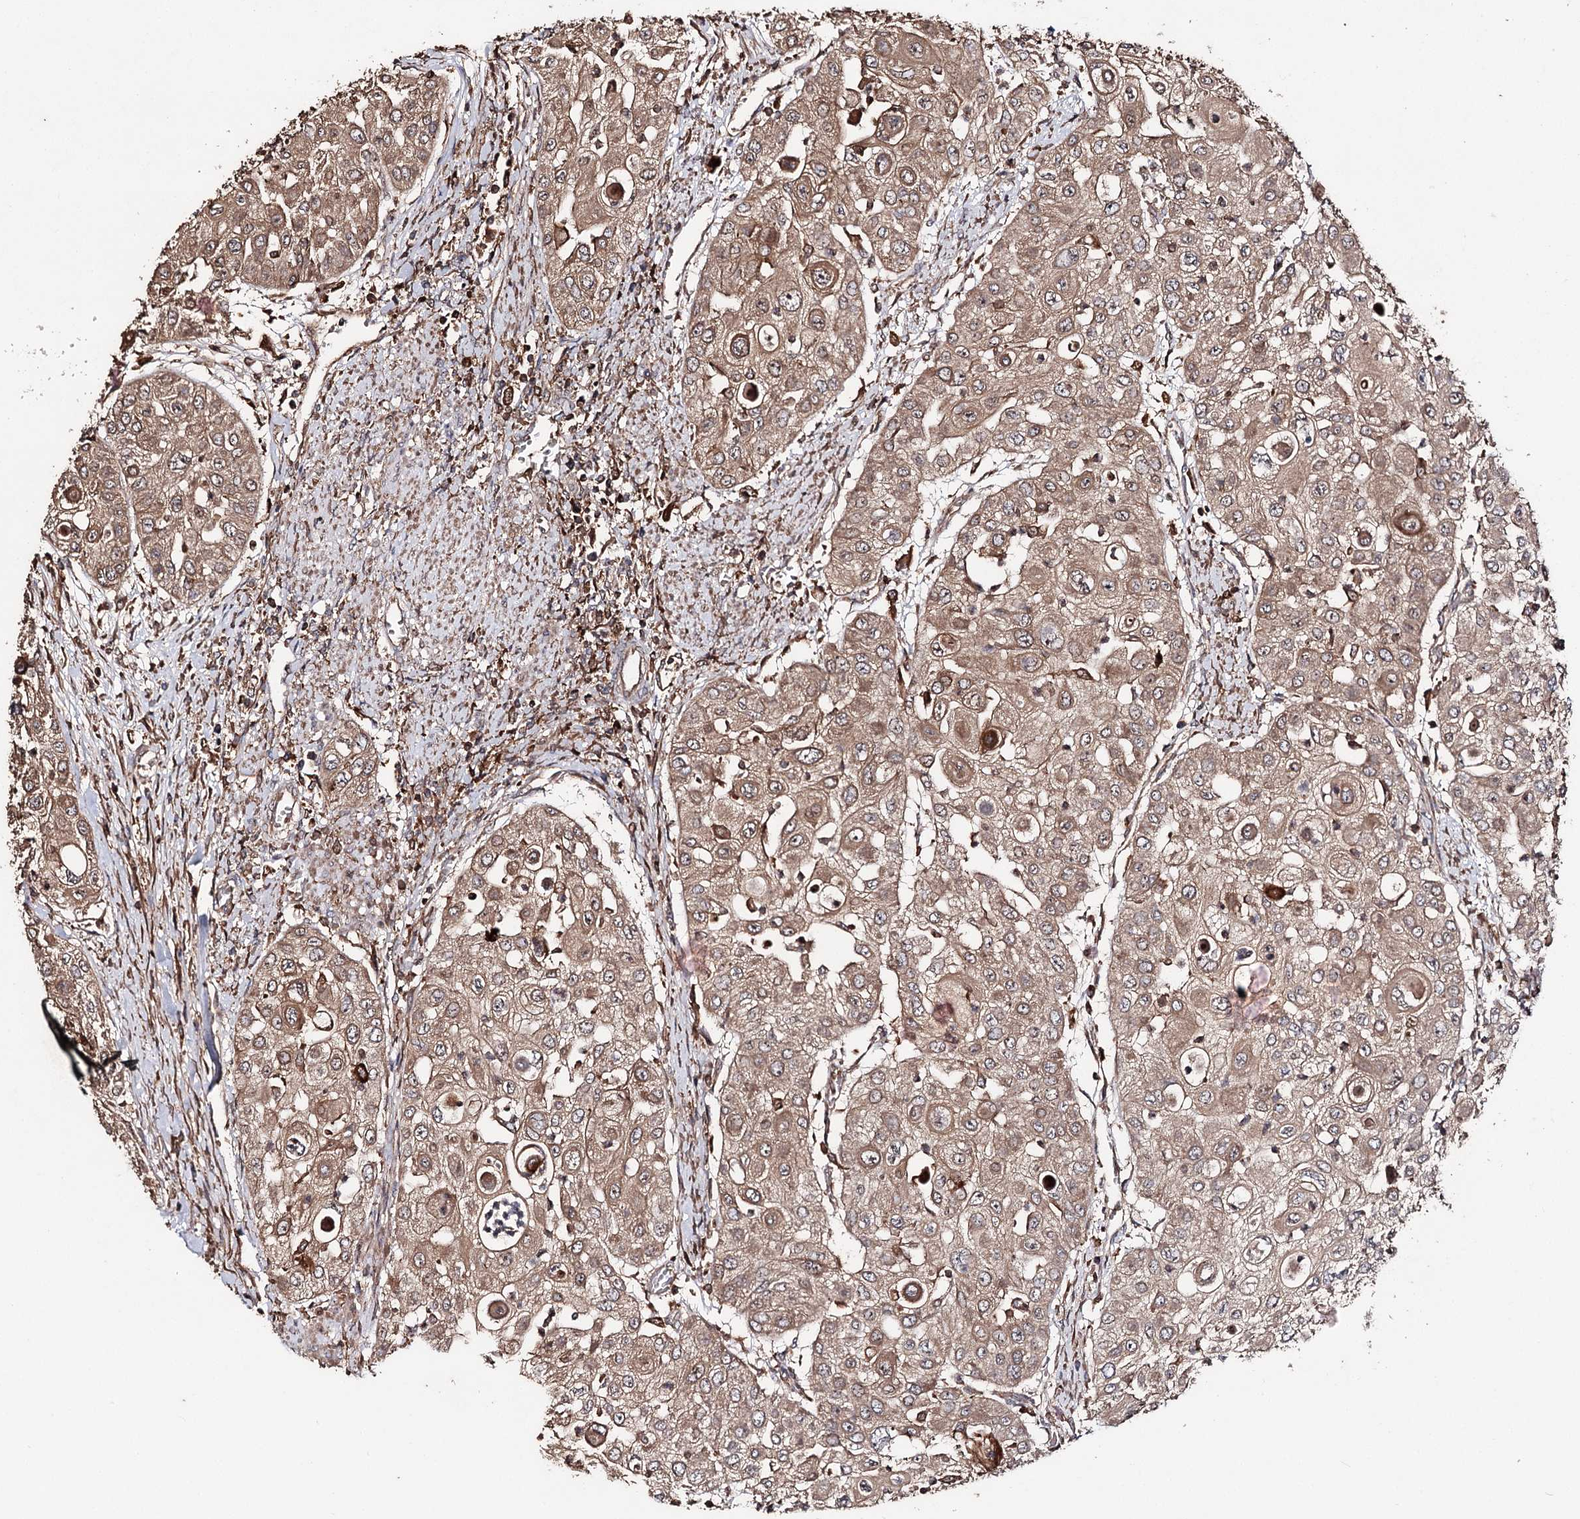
{"staining": {"intensity": "moderate", "quantity": ">75%", "location": "cytoplasmic/membranous"}, "tissue": "urothelial cancer", "cell_type": "Tumor cells", "image_type": "cancer", "snomed": [{"axis": "morphology", "description": "Urothelial carcinoma, High grade"}, {"axis": "topography", "description": "Urinary bladder"}], "caption": "This is a histology image of immunohistochemistry staining of urothelial carcinoma (high-grade), which shows moderate expression in the cytoplasmic/membranous of tumor cells.", "gene": "FAM53B", "patient": {"sex": "female", "age": 79}}